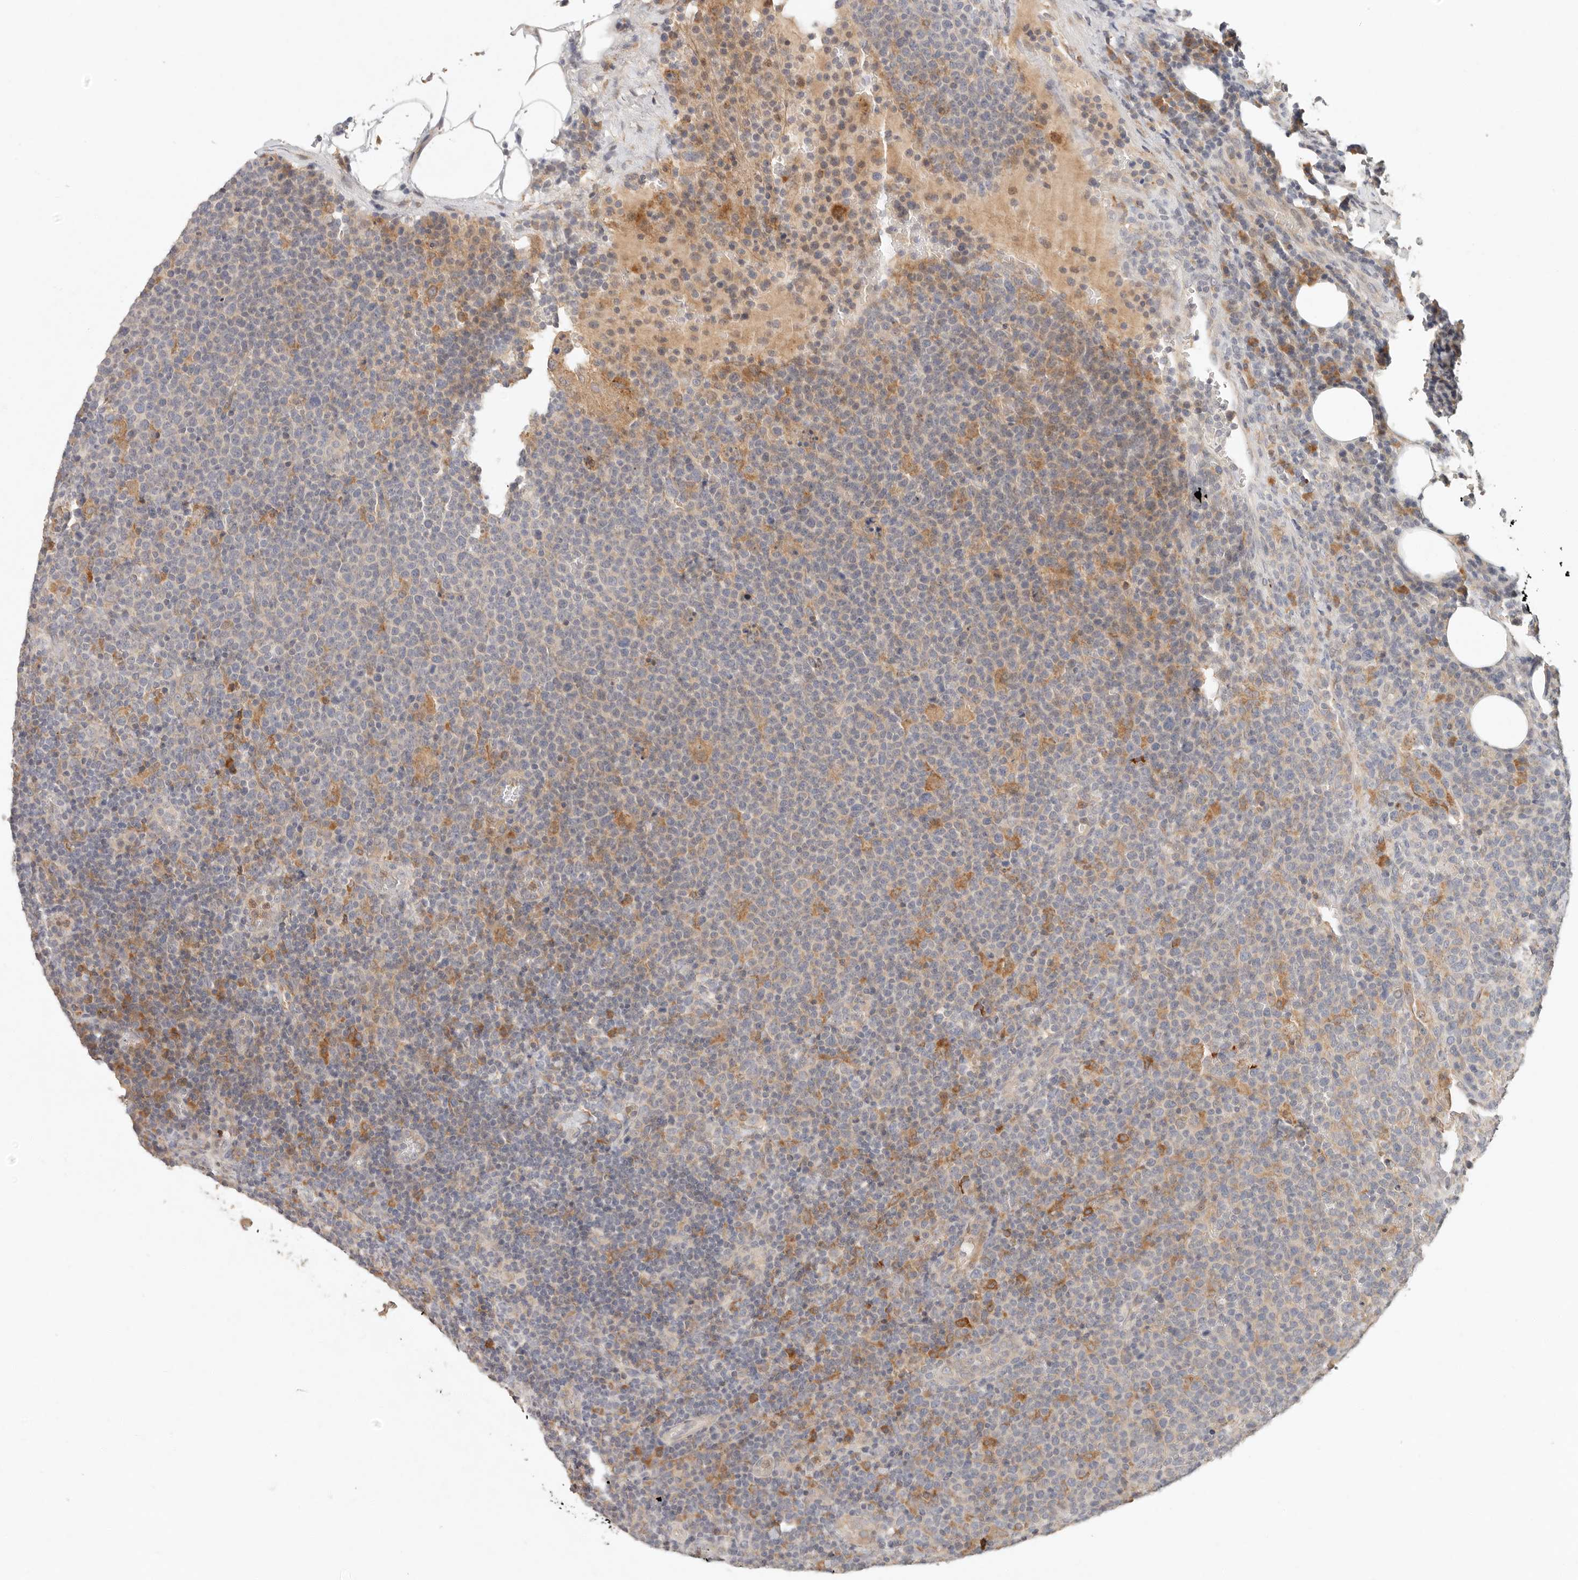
{"staining": {"intensity": "negative", "quantity": "none", "location": "none"}, "tissue": "lymphoma", "cell_type": "Tumor cells", "image_type": "cancer", "snomed": [{"axis": "morphology", "description": "Malignant lymphoma, non-Hodgkin's type, High grade"}, {"axis": "topography", "description": "Lymph node"}], "caption": "An image of malignant lymphoma, non-Hodgkin's type (high-grade) stained for a protein demonstrates no brown staining in tumor cells.", "gene": "ARHGEF10L", "patient": {"sex": "male", "age": 61}}